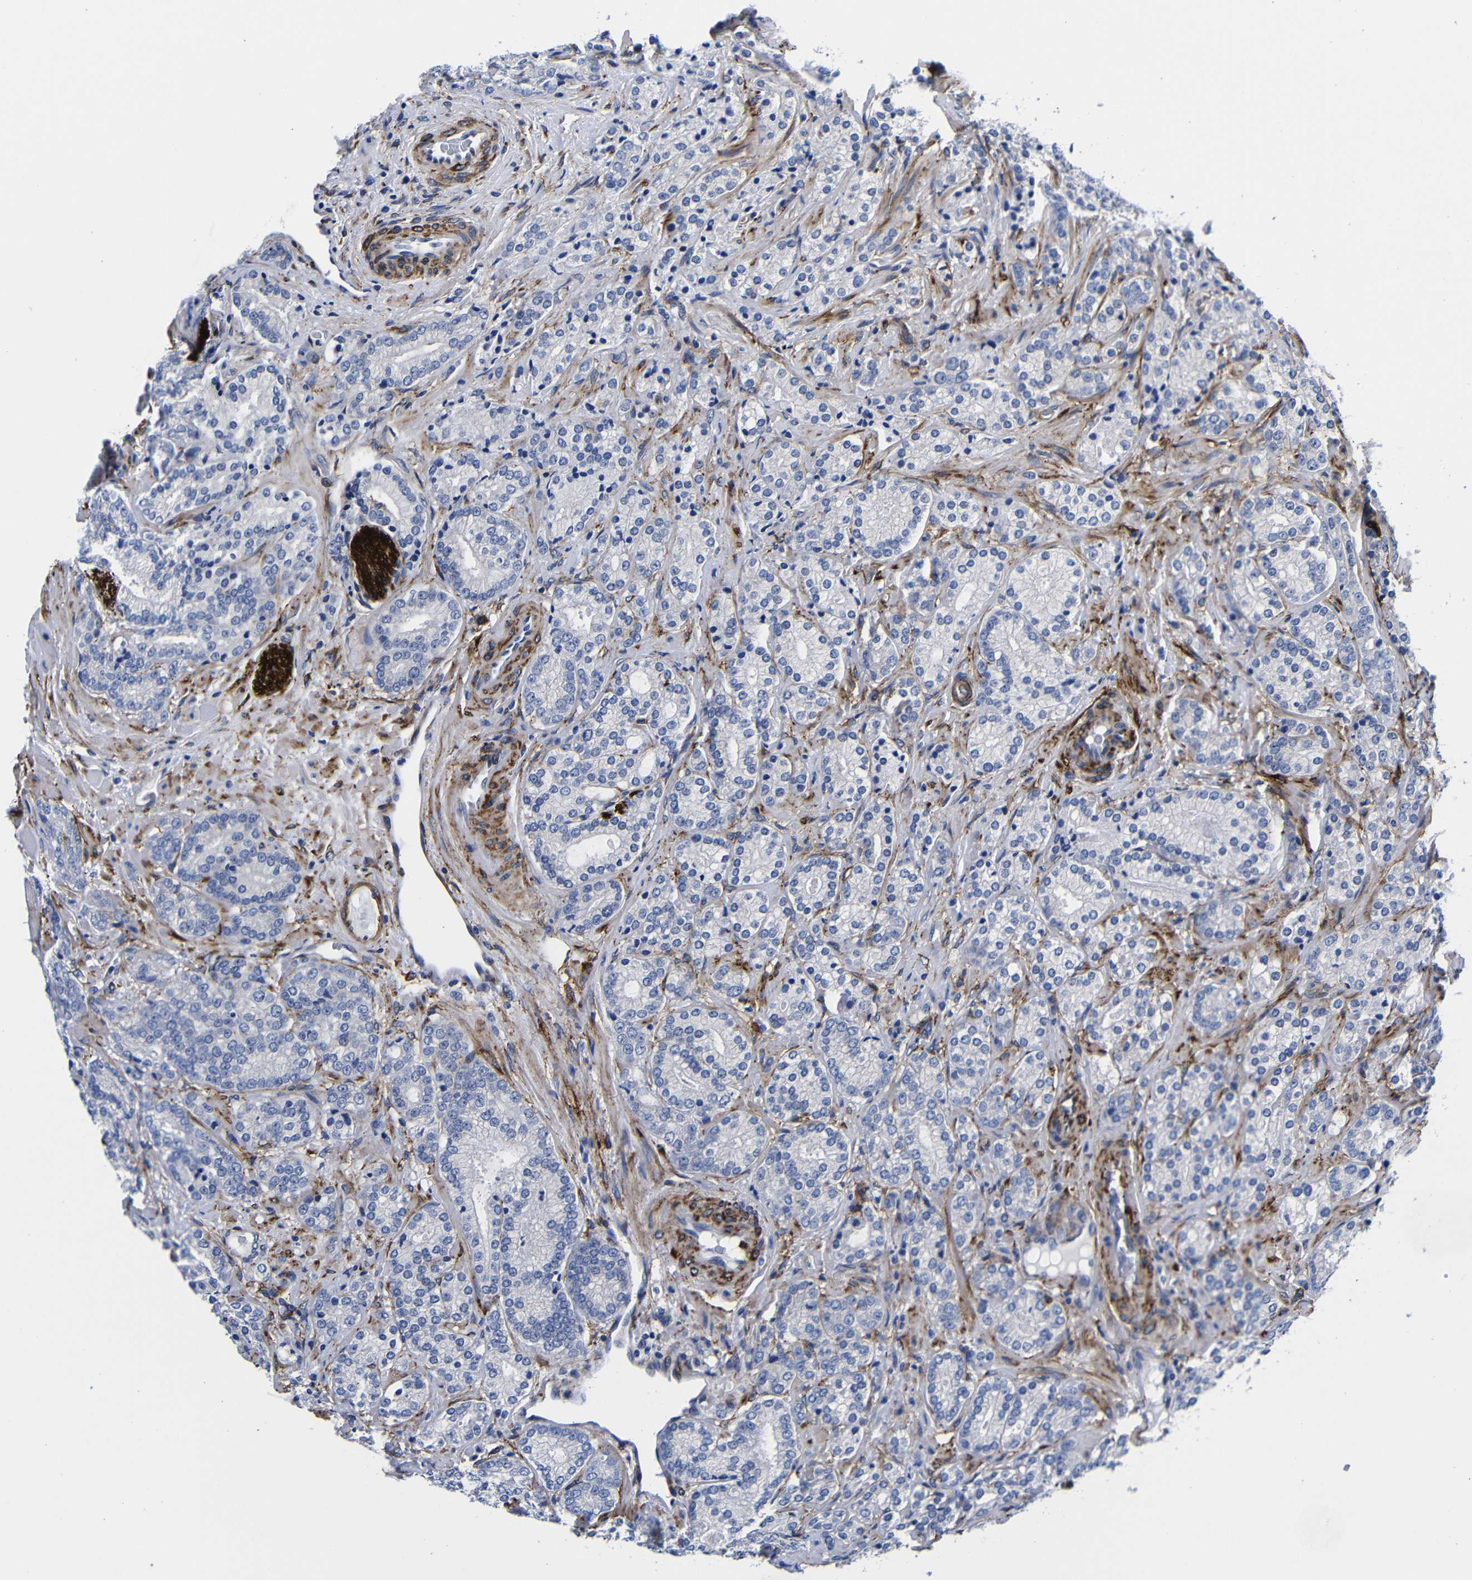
{"staining": {"intensity": "negative", "quantity": "none", "location": "none"}, "tissue": "prostate cancer", "cell_type": "Tumor cells", "image_type": "cancer", "snomed": [{"axis": "morphology", "description": "Adenocarcinoma, High grade"}, {"axis": "topography", "description": "Prostate"}], "caption": "This histopathology image is of adenocarcinoma (high-grade) (prostate) stained with immunohistochemistry to label a protein in brown with the nuclei are counter-stained blue. There is no expression in tumor cells.", "gene": "LRIG1", "patient": {"sex": "male", "age": 61}}